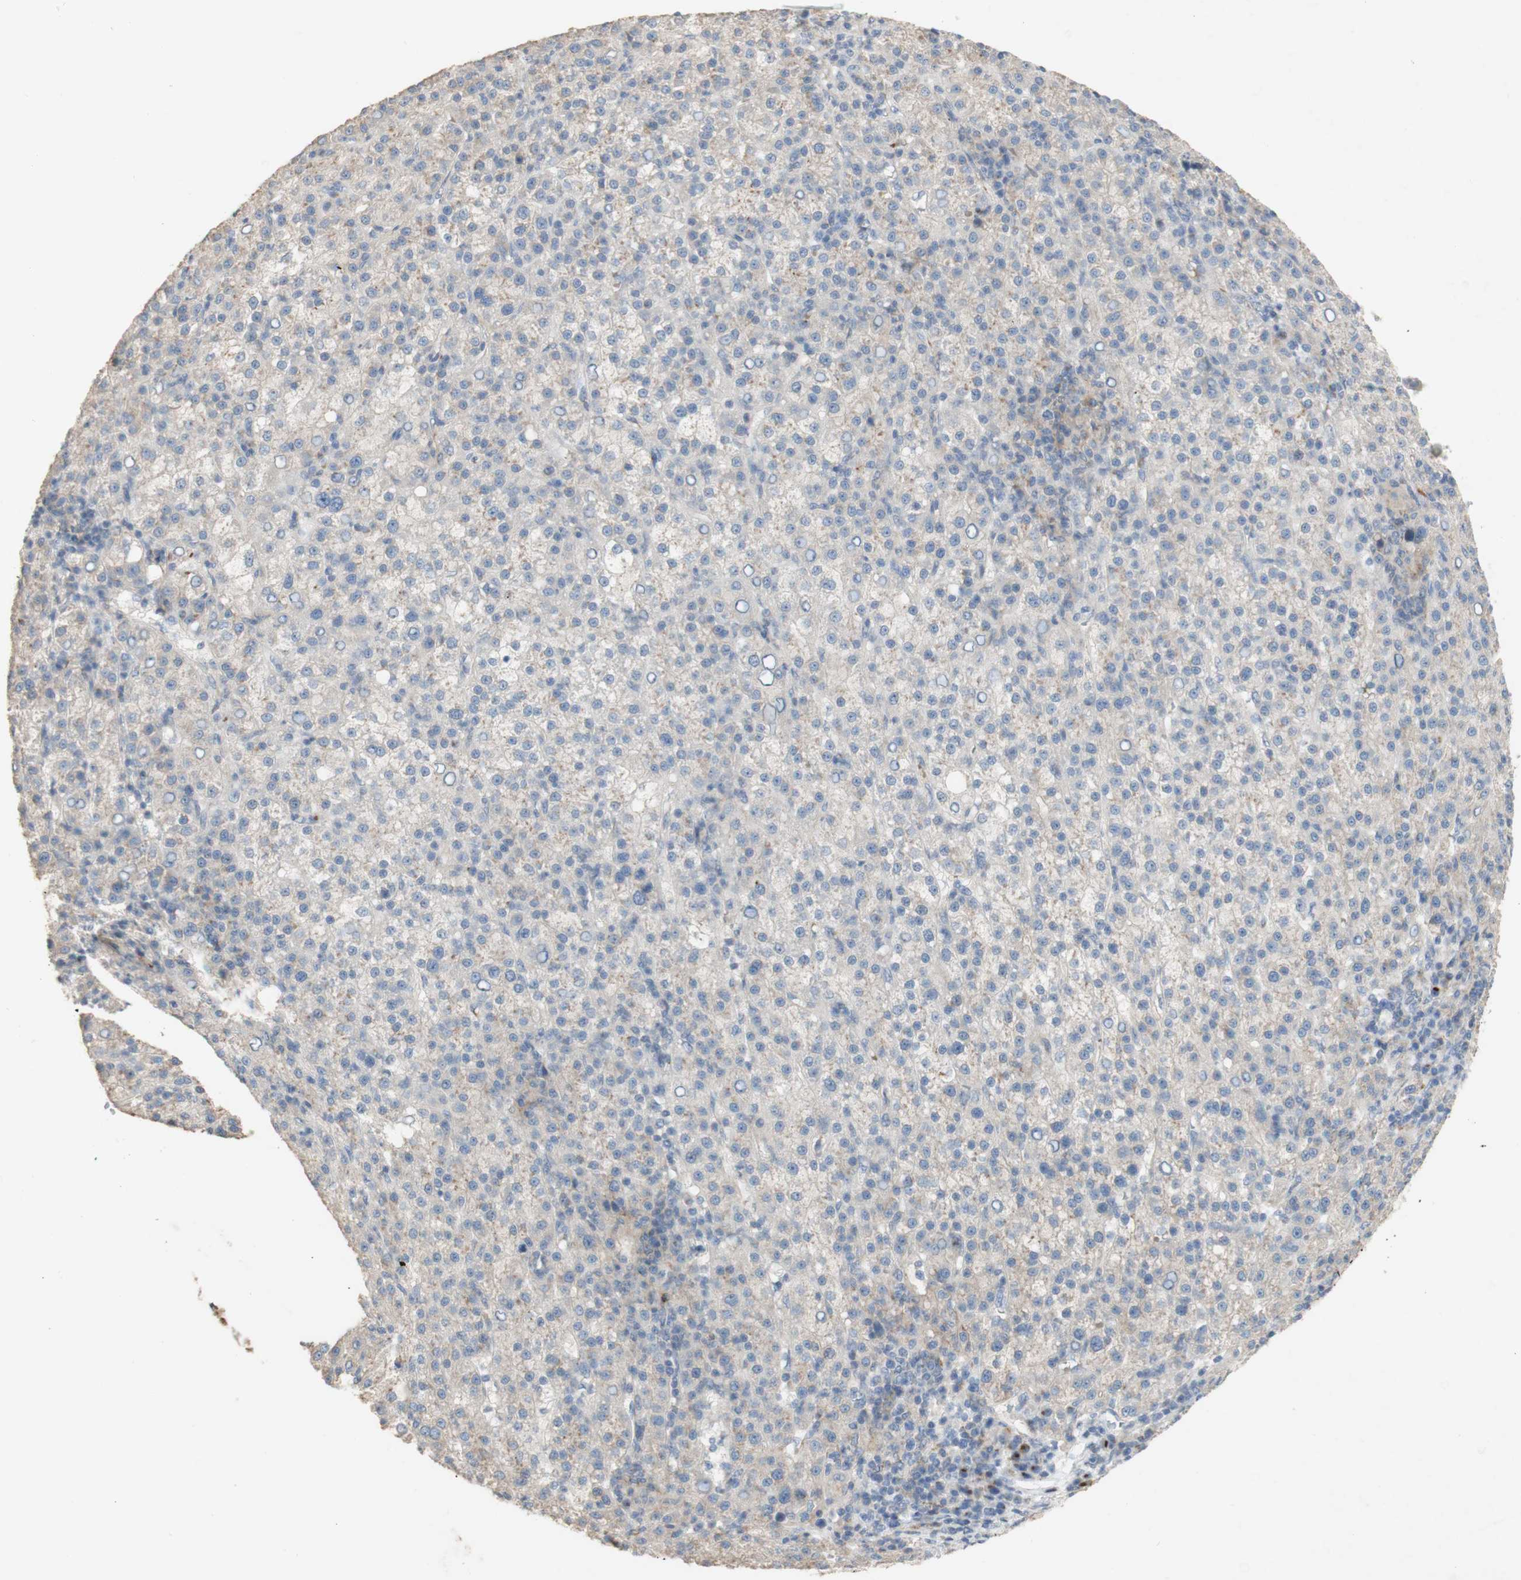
{"staining": {"intensity": "negative", "quantity": "none", "location": "none"}, "tissue": "liver cancer", "cell_type": "Tumor cells", "image_type": "cancer", "snomed": [{"axis": "morphology", "description": "Carcinoma, Hepatocellular, NOS"}, {"axis": "topography", "description": "Liver"}], "caption": "Tumor cells are negative for protein expression in human liver hepatocellular carcinoma. (Stains: DAB (3,3'-diaminobenzidine) IHC with hematoxylin counter stain, Microscopy: brightfield microscopy at high magnification).", "gene": "MANEA", "patient": {"sex": "female", "age": 58}}